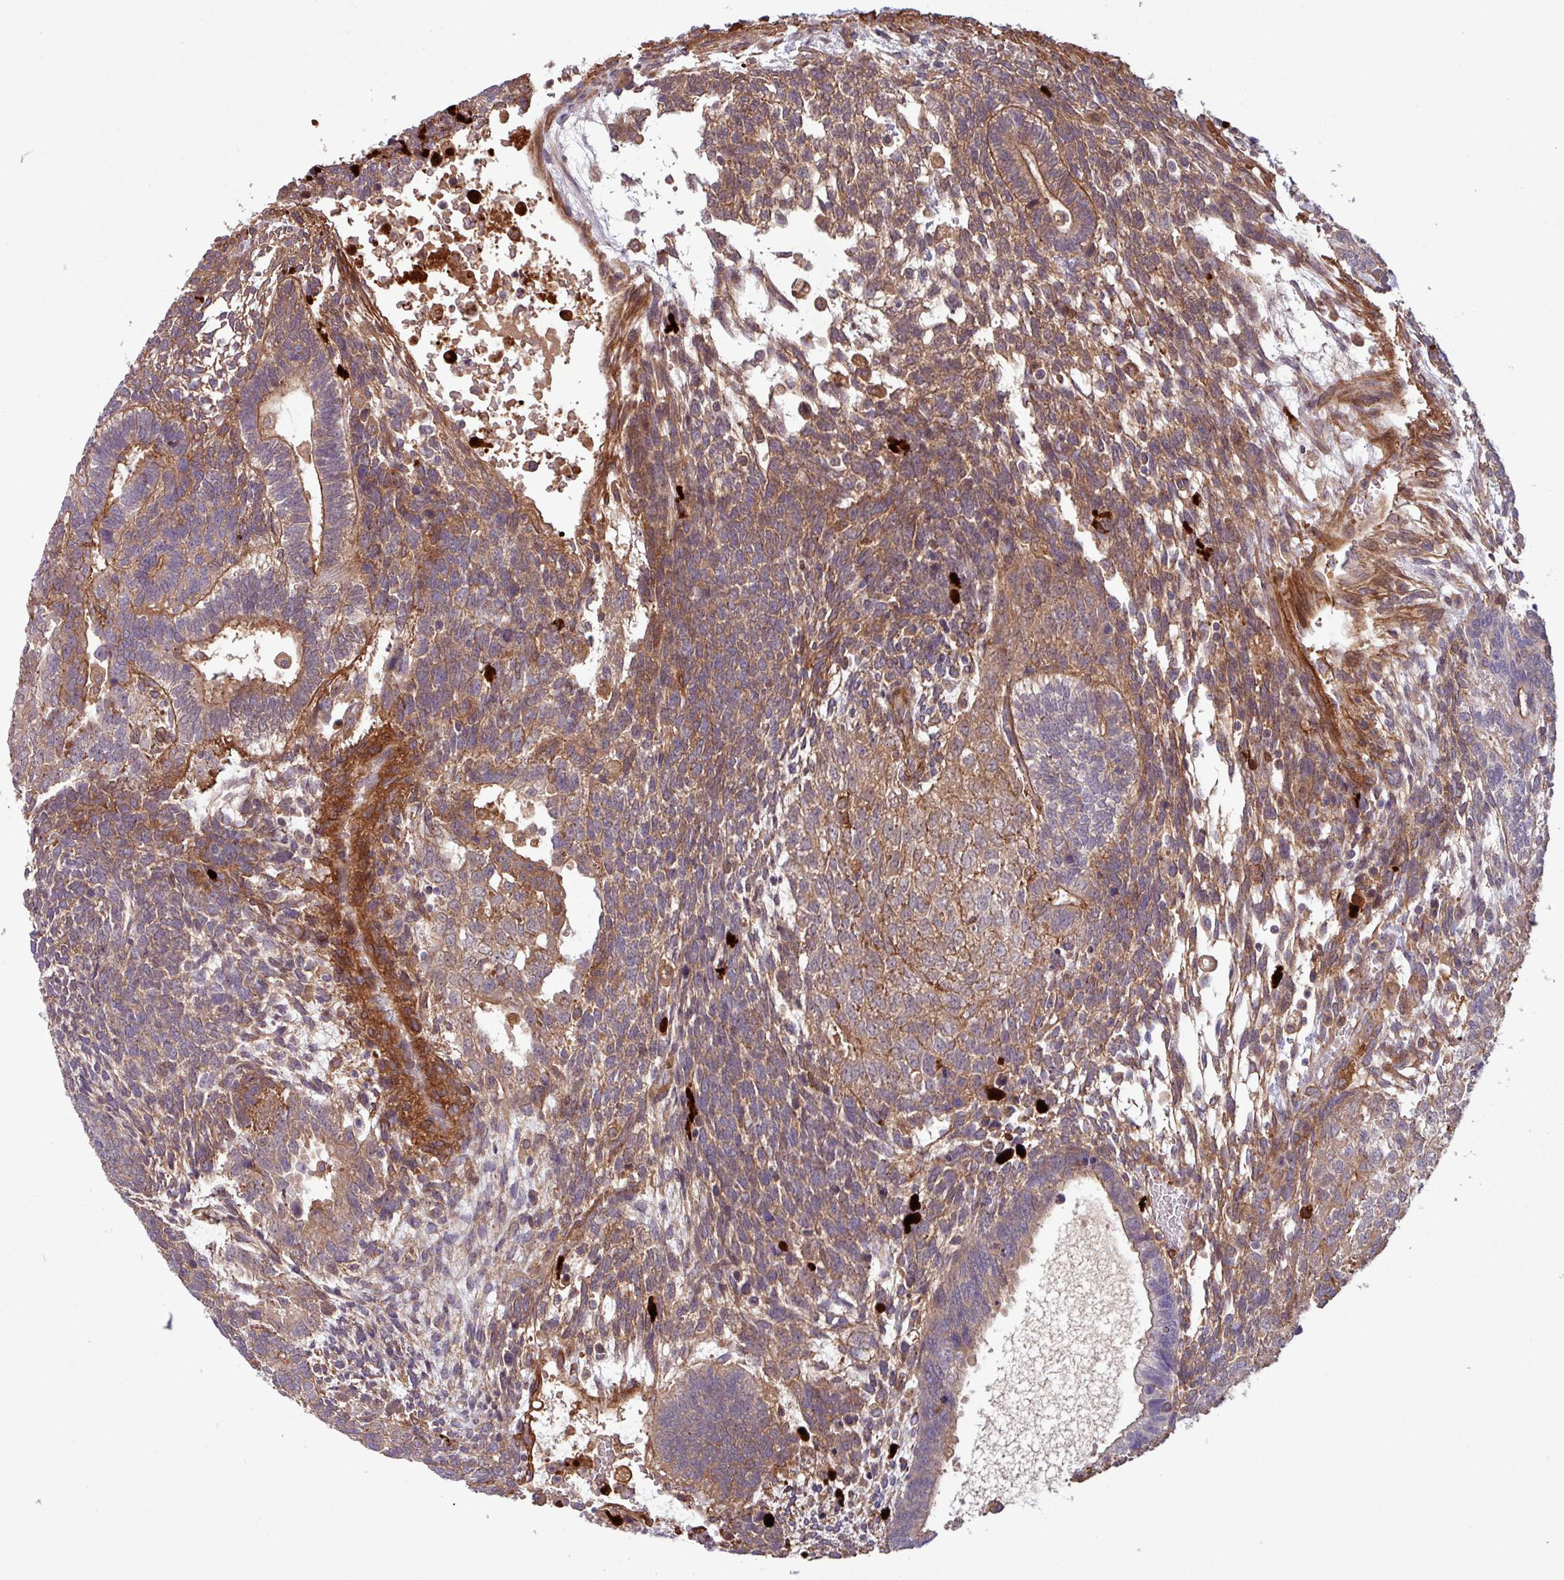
{"staining": {"intensity": "moderate", "quantity": ">75%", "location": "cytoplasmic/membranous"}, "tissue": "testis cancer", "cell_type": "Tumor cells", "image_type": "cancer", "snomed": [{"axis": "morphology", "description": "Carcinoma, Embryonal, NOS"}, {"axis": "topography", "description": "Testis"}], "caption": "A brown stain shows moderate cytoplasmic/membranous positivity of a protein in testis cancer (embryonal carcinoma) tumor cells.", "gene": "PCED1A", "patient": {"sex": "male", "age": 23}}